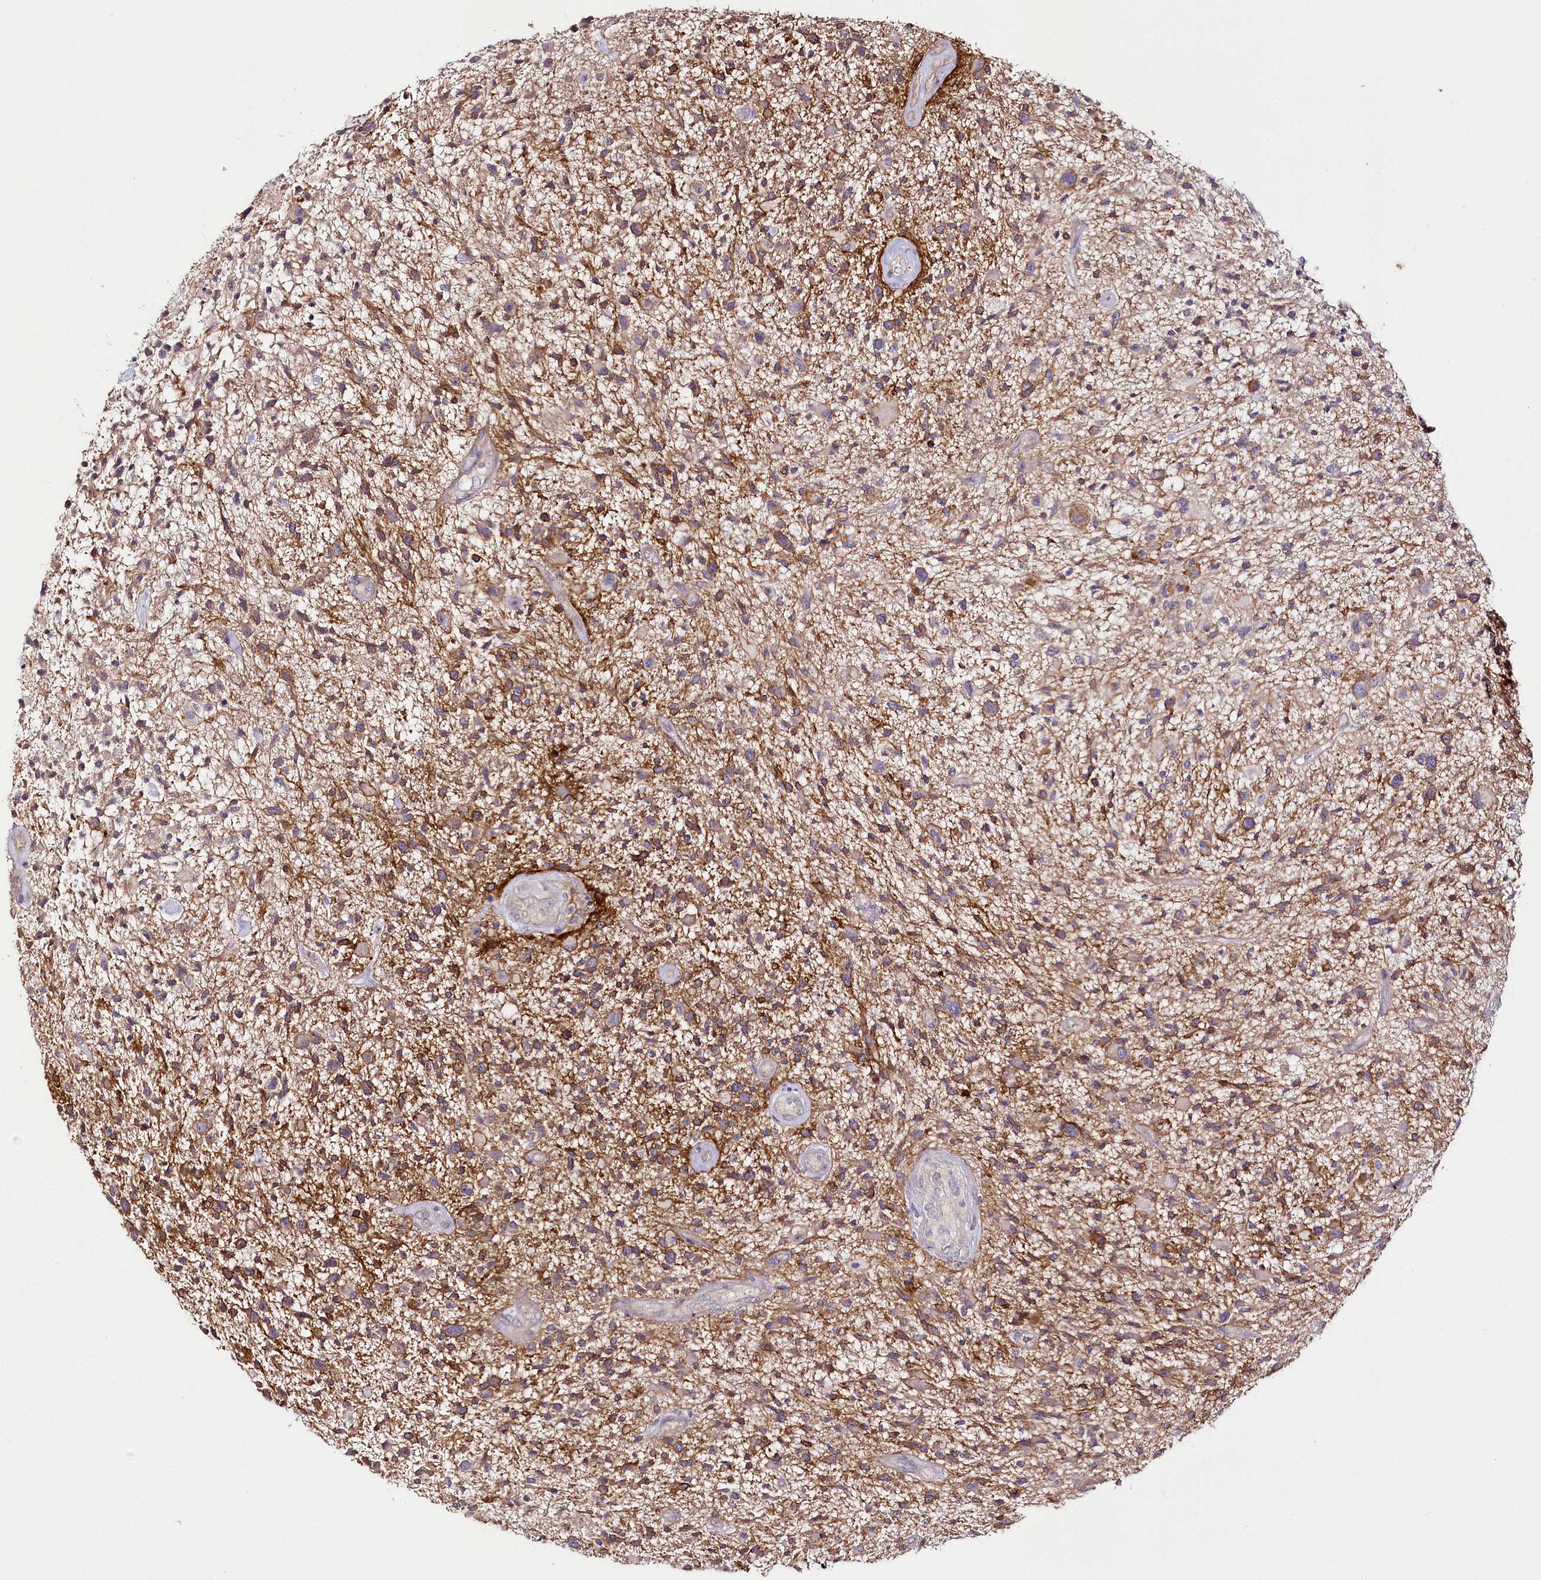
{"staining": {"intensity": "moderate", "quantity": ">75%", "location": "cytoplasmic/membranous"}, "tissue": "glioma", "cell_type": "Tumor cells", "image_type": "cancer", "snomed": [{"axis": "morphology", "description": "Glioma, malignant, High grade"}, {"axis": "topography", "description": "Brain"}], "caption": "Malignant glioma (high-grade) stained for a protein shows moderate cytoplasmic/membranous positivity in tumor cells. Ihc stains the protein in brown and the nuclei are stained blue.", "gene": "ZNF226", "patient": {"sex": "male", "age": 47}}